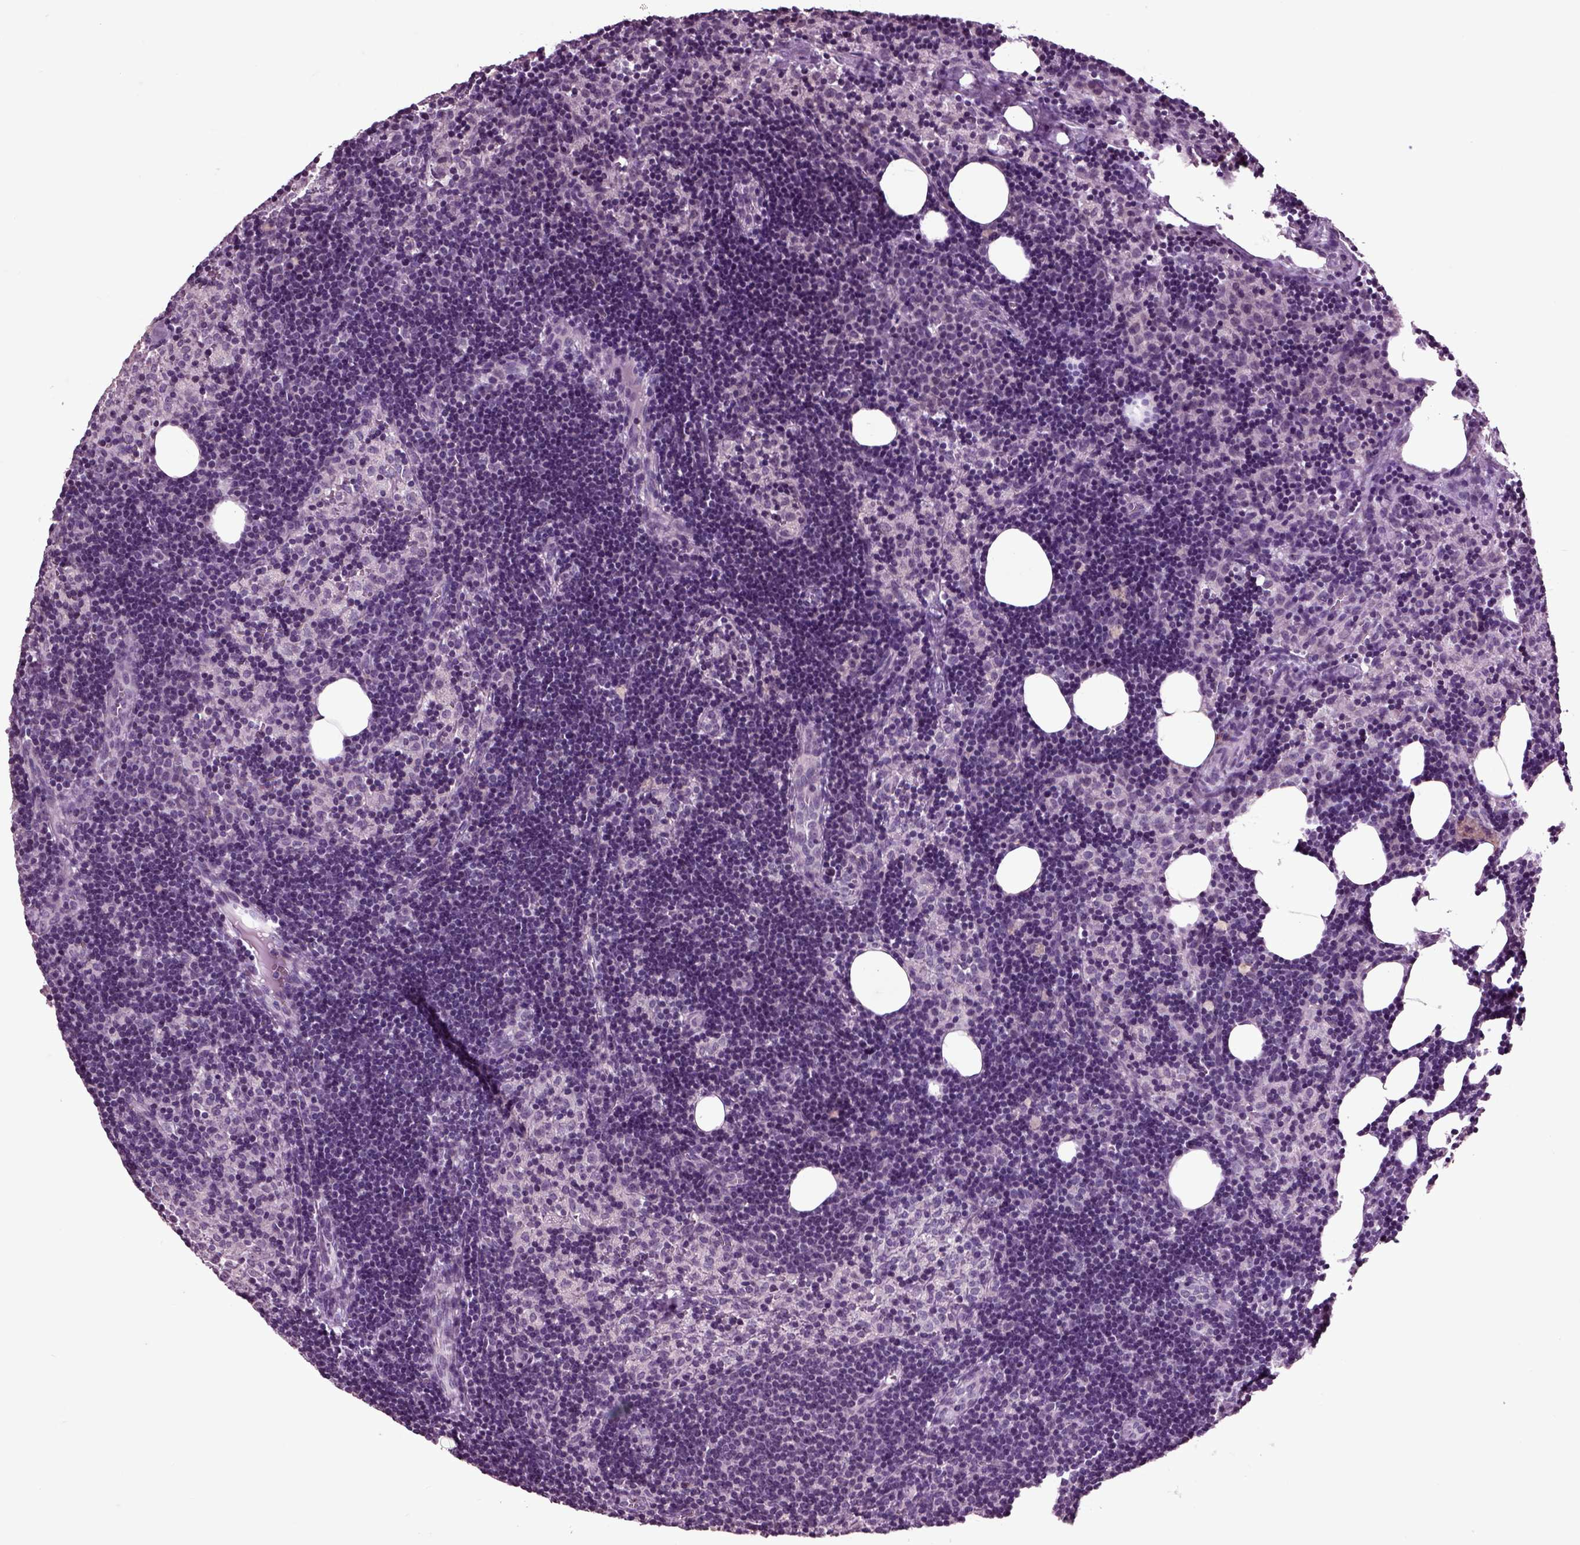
{"staining": {"intensity": "negative", "quantity": "none", "location": "none"}, "tissue": "lymph node", "cell_type": "Germinal center cells", "image_type": "normal", "snomed": [{"axis": "morphology", "description": "Normal tissue, NOS"}, {"axis": "topography", "description": "Lymph node"}], "caption": "Immunohistochemistry (IHC) micrograph of unremarkable lymph node stained for a protein (brown), which displays no positivity in germinal center cells. (IHC, brightfield microscopy, high magnification).", "gene": "CHGB", "patient": {"sex": "female", "age": 52}}